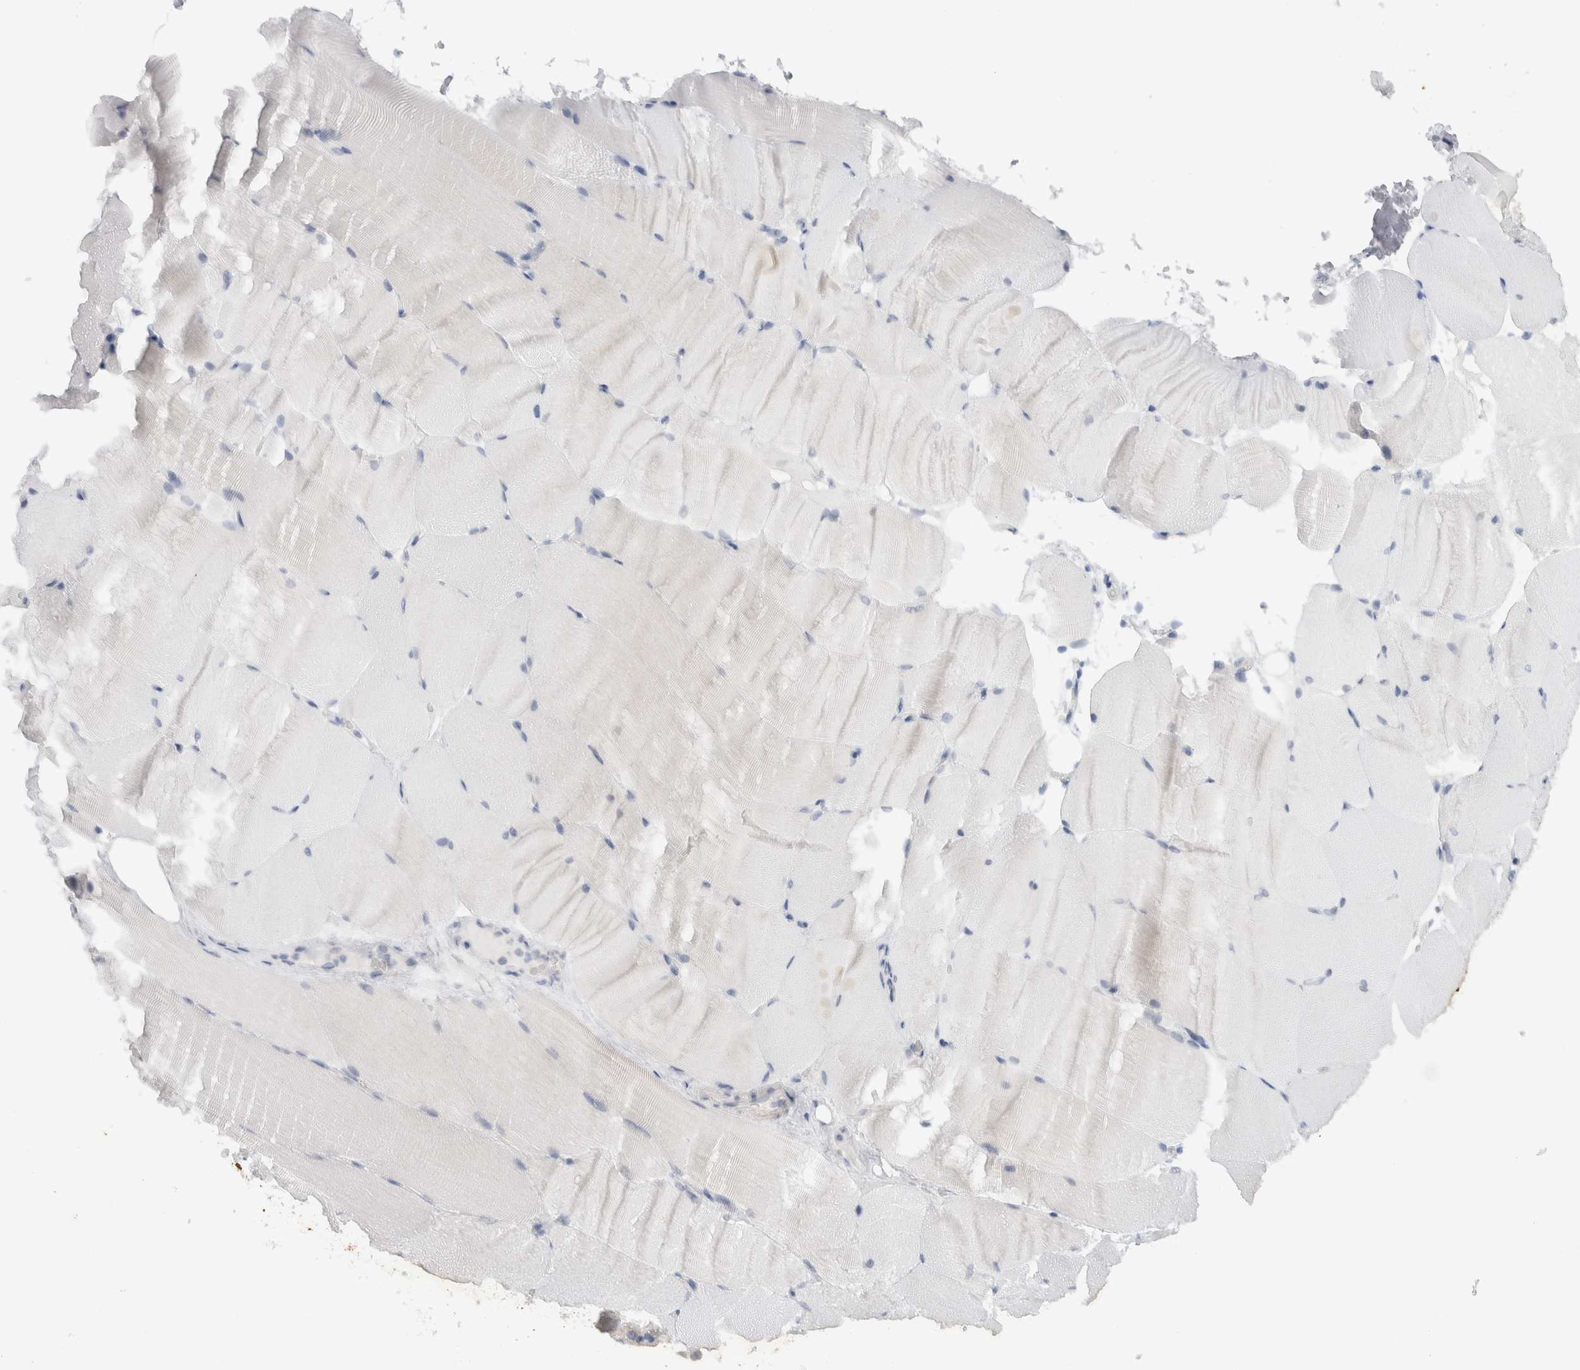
{"staining": {"intensity": "negative", "quantity": "none", "location": "none"}, "tissue": "skeletal muscle", "cell_type": "Myocytes", "image_type": "normal", "snomed": [{"axis": "morphology", "description": "Normal tissue, NOS"}, {"axis": "topography", "description": "Skeletal muscle"}, {"axis": "topography", "description": "Parathyroid gland"}], "caption": "Myocytes show no significant protein positivity in benign skeletal muscle. (Brightfield microscopy of DAB immunohistochemistry at high magnification).", "gene": "C9orf50", "patient": {"sex": "female", "age": 37}}